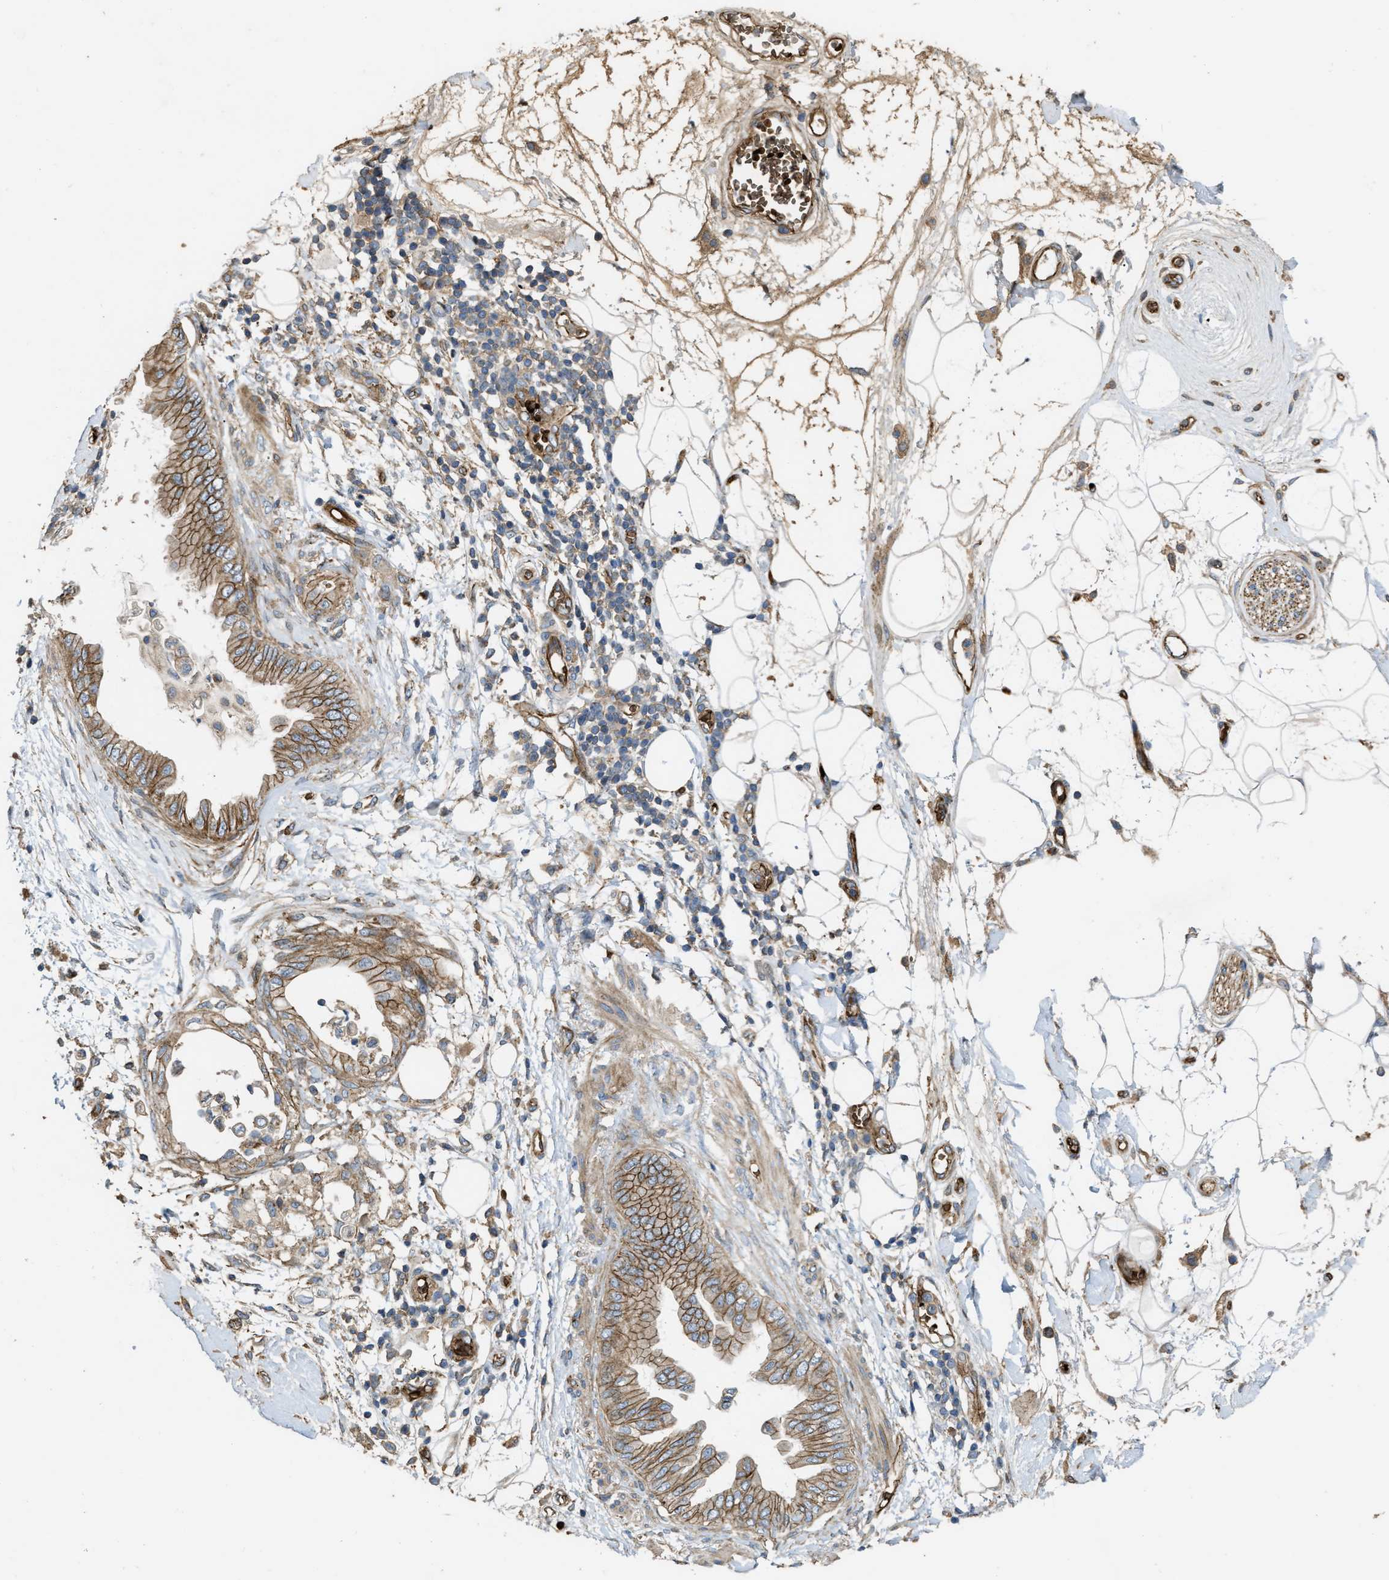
{"staining": {"intensity": "moderate", "quantity": "<25%", "location": "cytoplasmic/membranous"}, "tissue": "adipose tissue", "cell_type": "Adipocytes", "image_type": "normal", "snomed": [{"axis": "morphology", "description": "Normal tissue, NOS"}, {"axis": "morphology", "description": "Adenocarcinoma, NOS"}, {"axis": "topography", "description": "Duodenum"}, {"axis": "topography", "description": "Peripheral nerve tissue"}], "caption": "Immunohistochemistry (IHC) of unremarkable adipose tissue displays low levels of moderate cytoplasmic/membranous positivity in about <25% of adipocytes. (IHC, brightfield microscopy, high magnification).", "gene": "ERC1", "patient": {"sex": "female", "age": 60}}